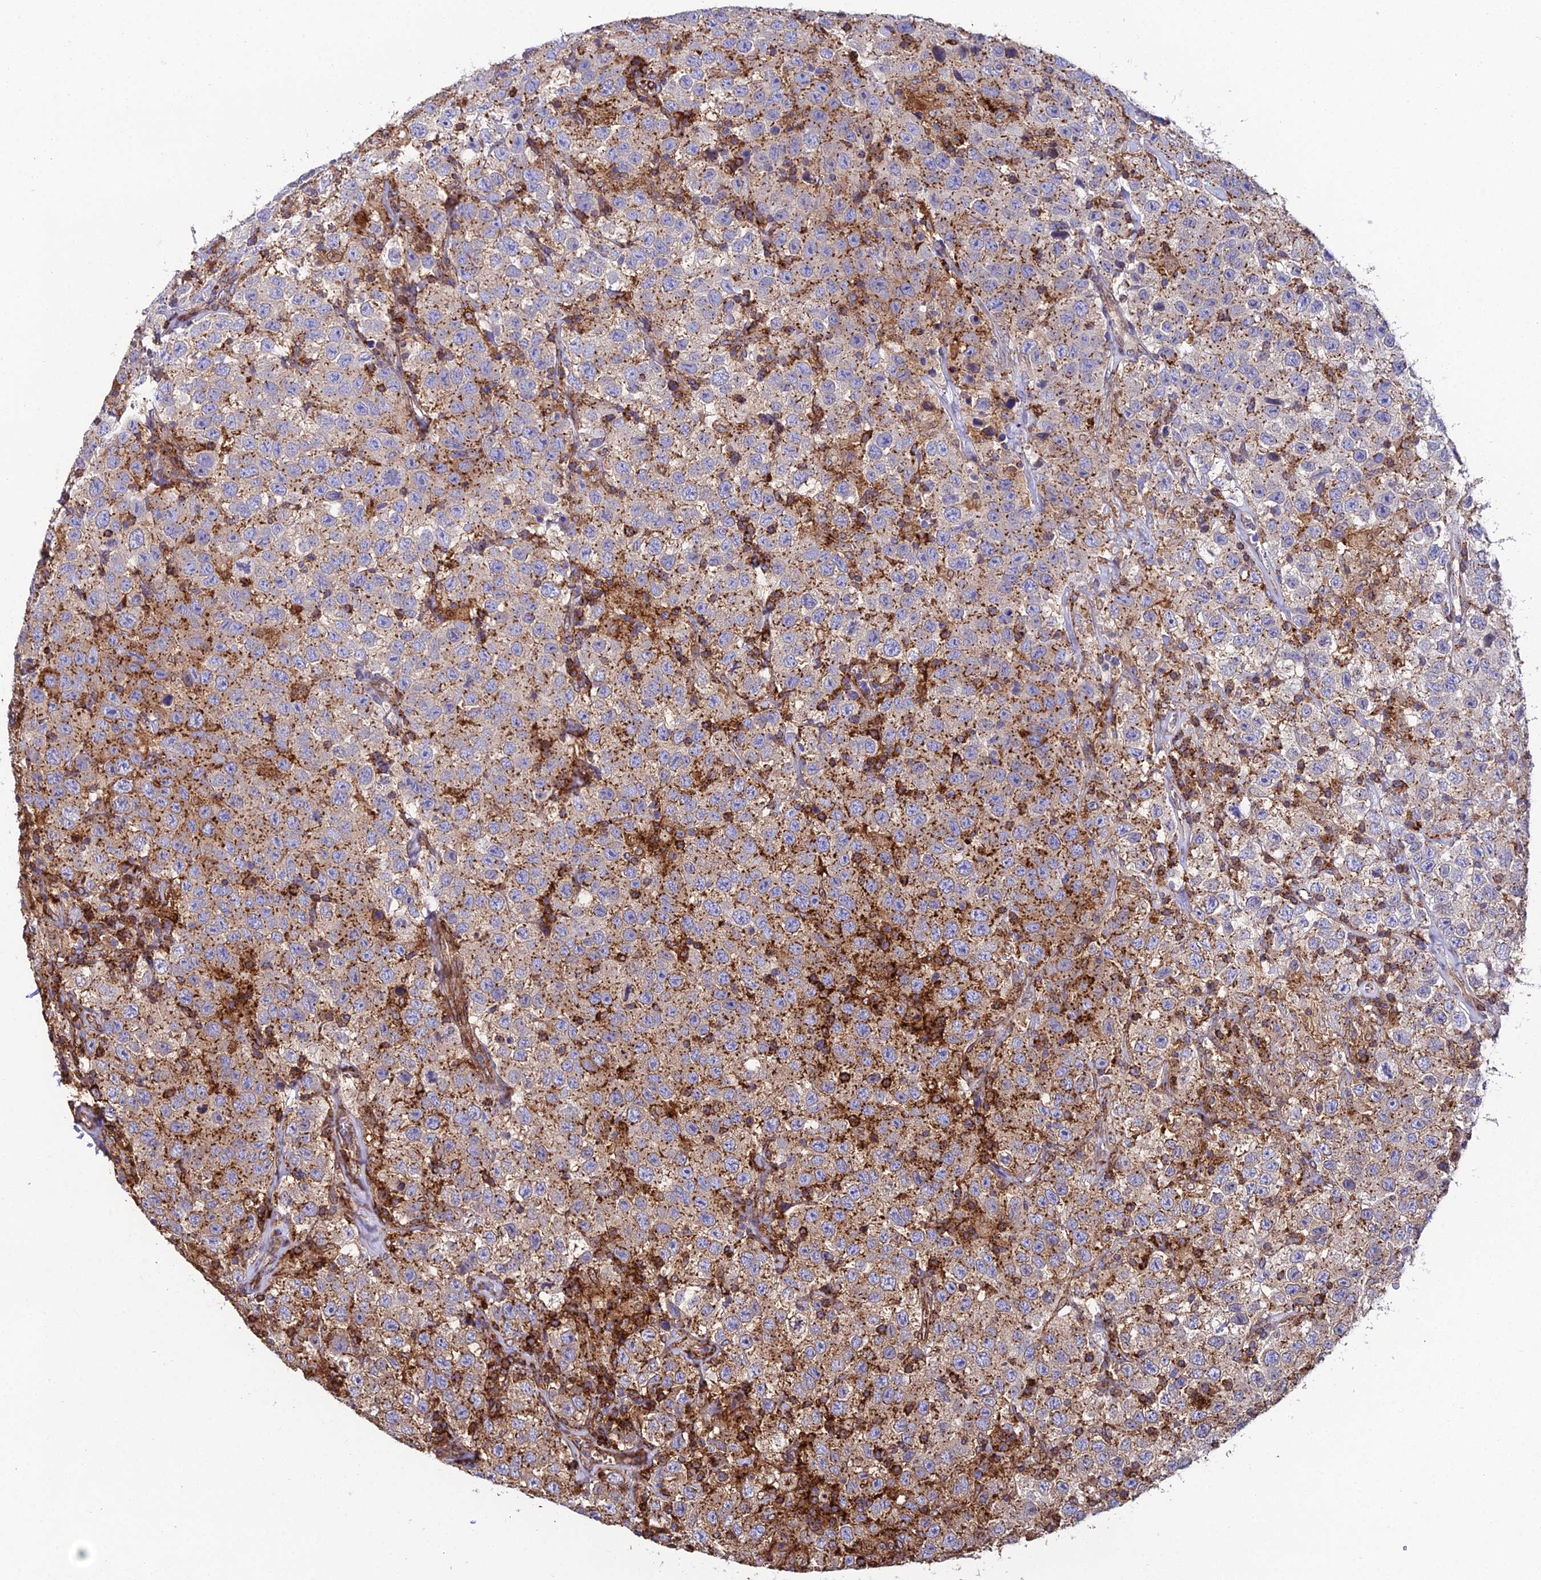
{"staining": {"intensity": "moderate", "quantity": ">75%", "location": "cytoplasmic/membranous"}, "tissue": "testis cancer", "cell_type": "Tumor cells", "image_type": "cancer", "snomed": [{"axis": "morphology", "description": "Seminoma, NOS"}, {"axis": "topography", "description": "Testis"}], "caption": "Brown immunohistochemical staining in human seminoma (testis) reveals moderate cytoplasmic/membranous staining in approximately >75% of tumor cells. The staining was performed using DAB, with brown indicating positive protein expression. Nuclei are stained blue with hematoxylin.", "gene": "DDX19A", "patient": {"sex": "male", "age": 41}}